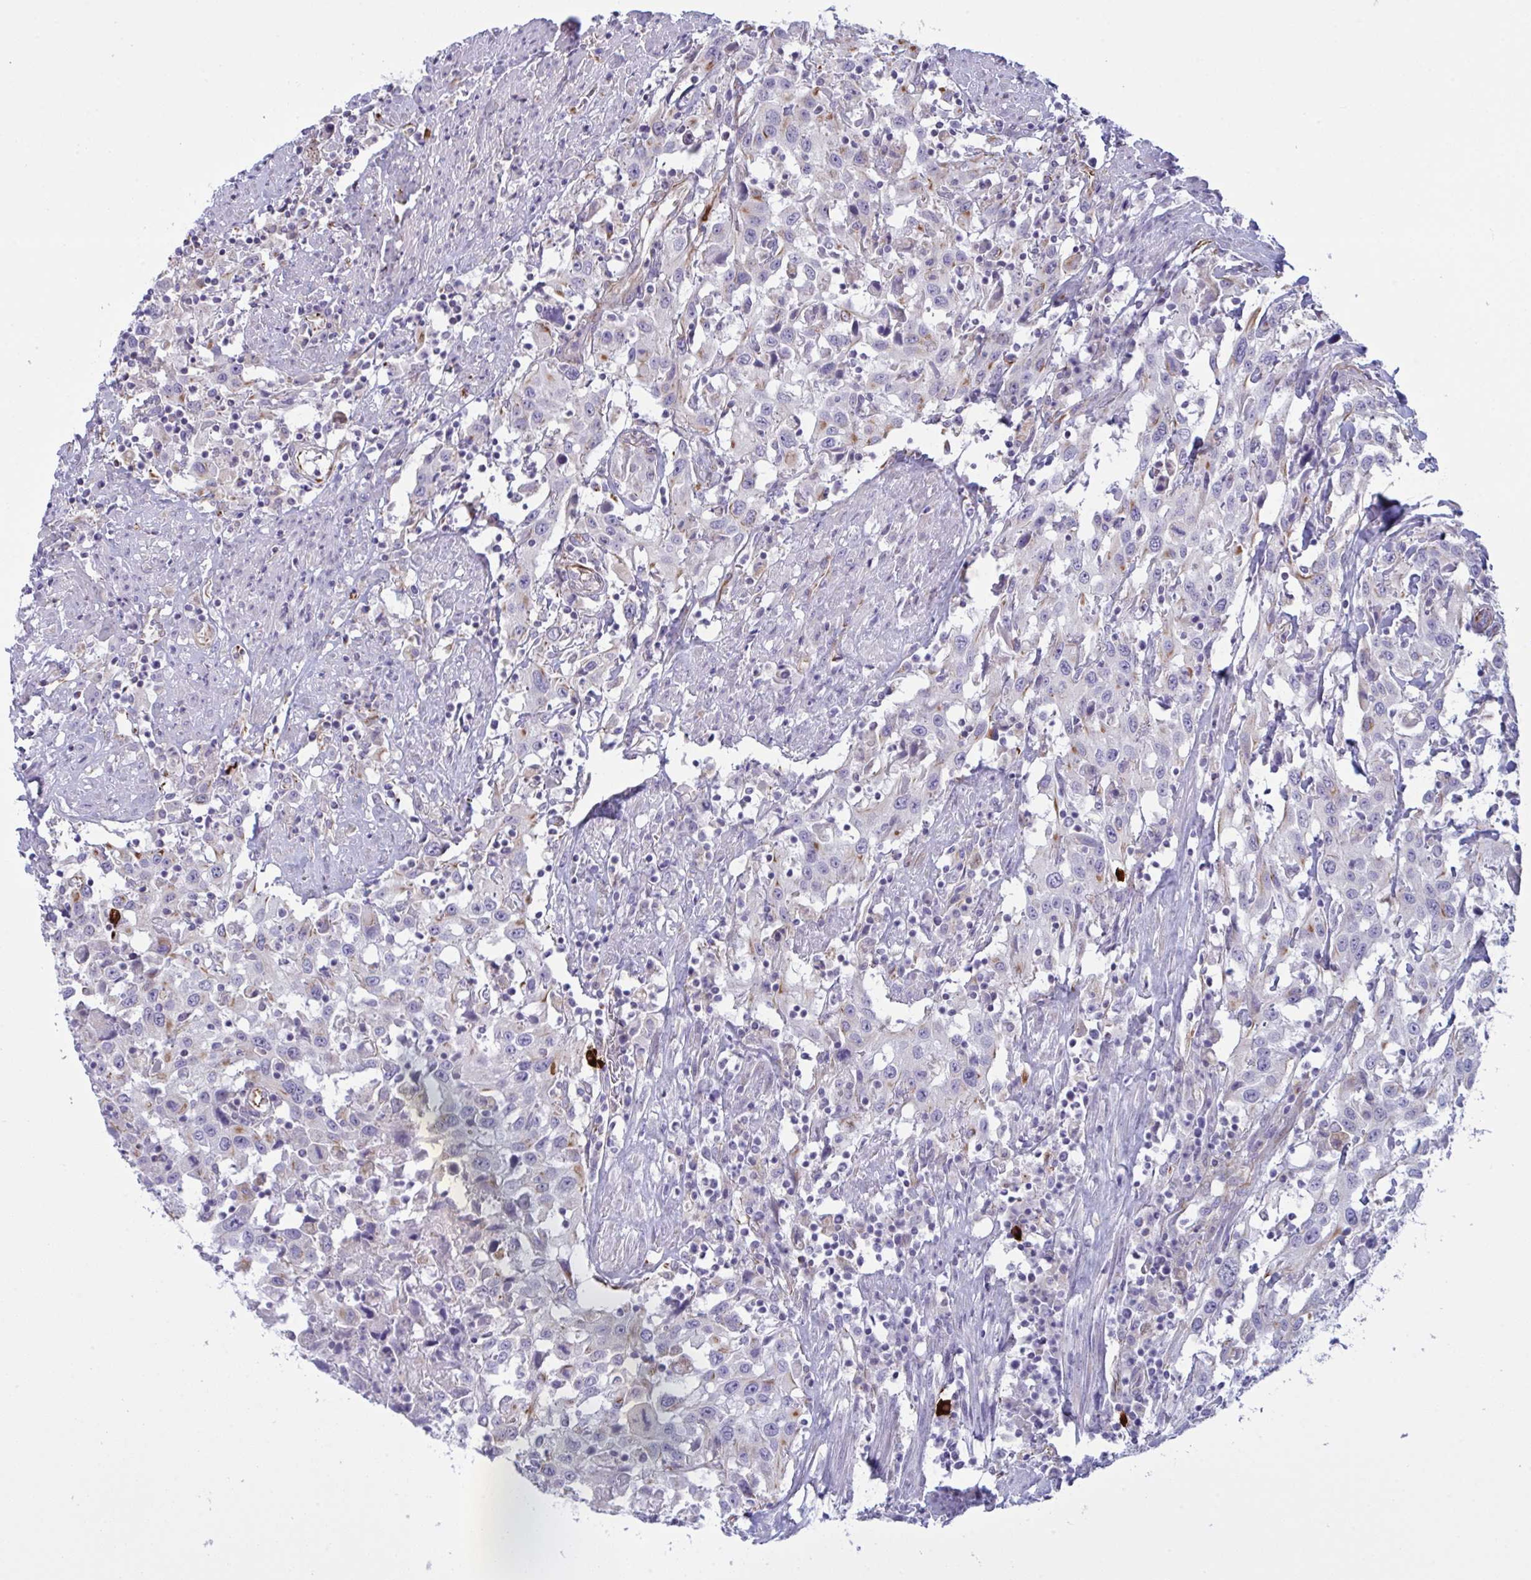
{"staining": {"intensity": "negative", "quantity": "none", "location": "none"}, "tissue": "urothelial cancer", "cell_type": "Tumor cells", "image_type": "cancer", "snomed": [{"axis": "morphology", "description": "Urothelial carcinoma, High grade"}, {"axis": "topography", "description": "Urinary bladder"}], "caption": "High magnification brightfield microscopy of urothelial cancer stained with DAB (brown) and counterstained with hematoxylin (blue): tumor cells show no significant positivity.", "gene": "DCBLD1", "patient": {"sex": "male", "age": 61}}